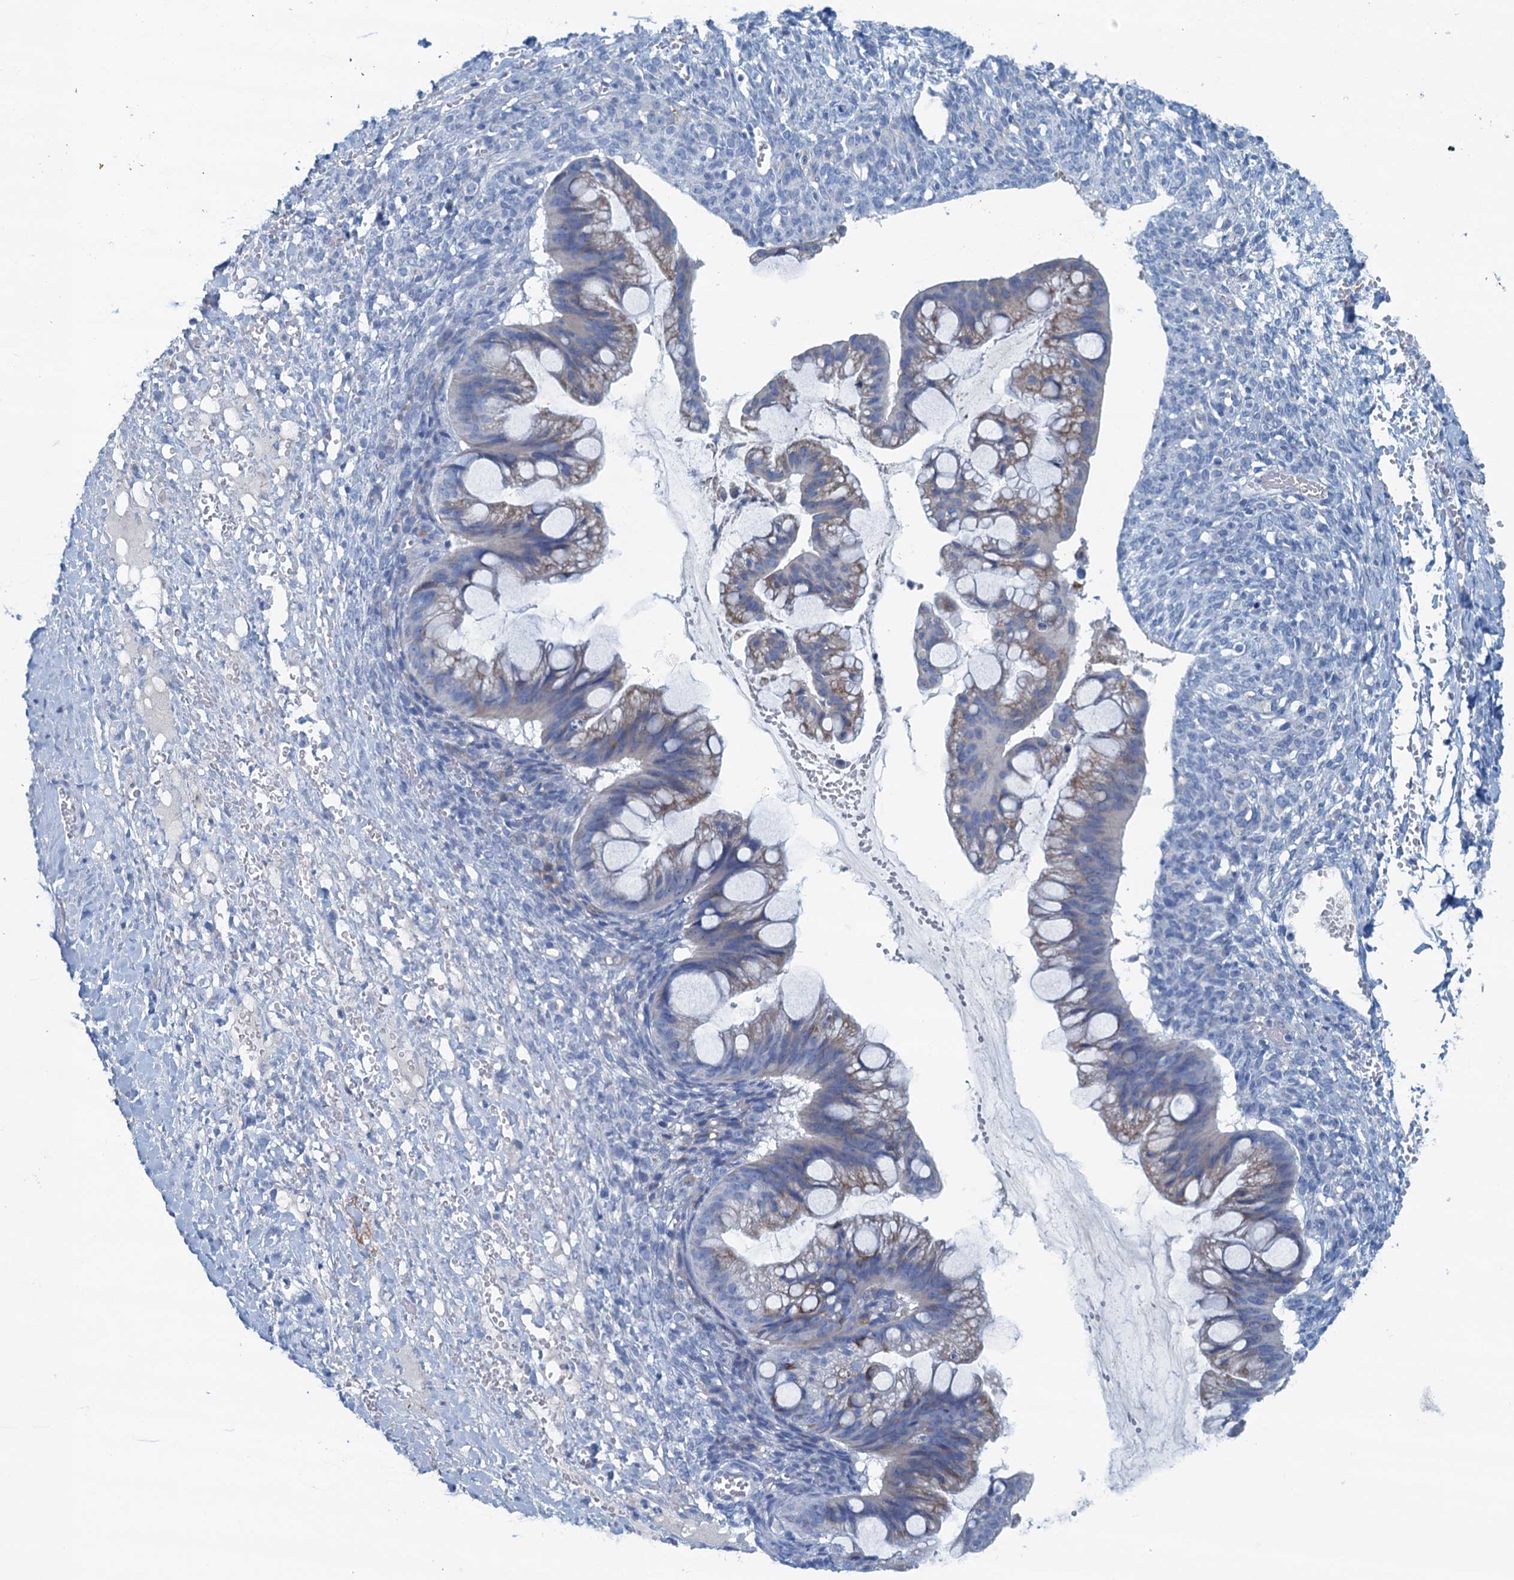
{"staining": {"intensity": "weak", "quantity": "<25%", "location": "cytoplasmic/membranous"}, "tissue": "ovarian cancer", "cell_type": "Tumor cells", "image_type": "cancer", "snomed": [{"axis": "morphology", "description": "Cystadenocarcinoma, mucinous, NOS"}, {"axis": "topography", "description": "Ovary"}], "caption": "Tumor cells show no significant expression in ovarian cancer (mucinous cystadenocarcinoma).", "gene": "C10orf88", "patient": {"sex": "female", "age": 73}}